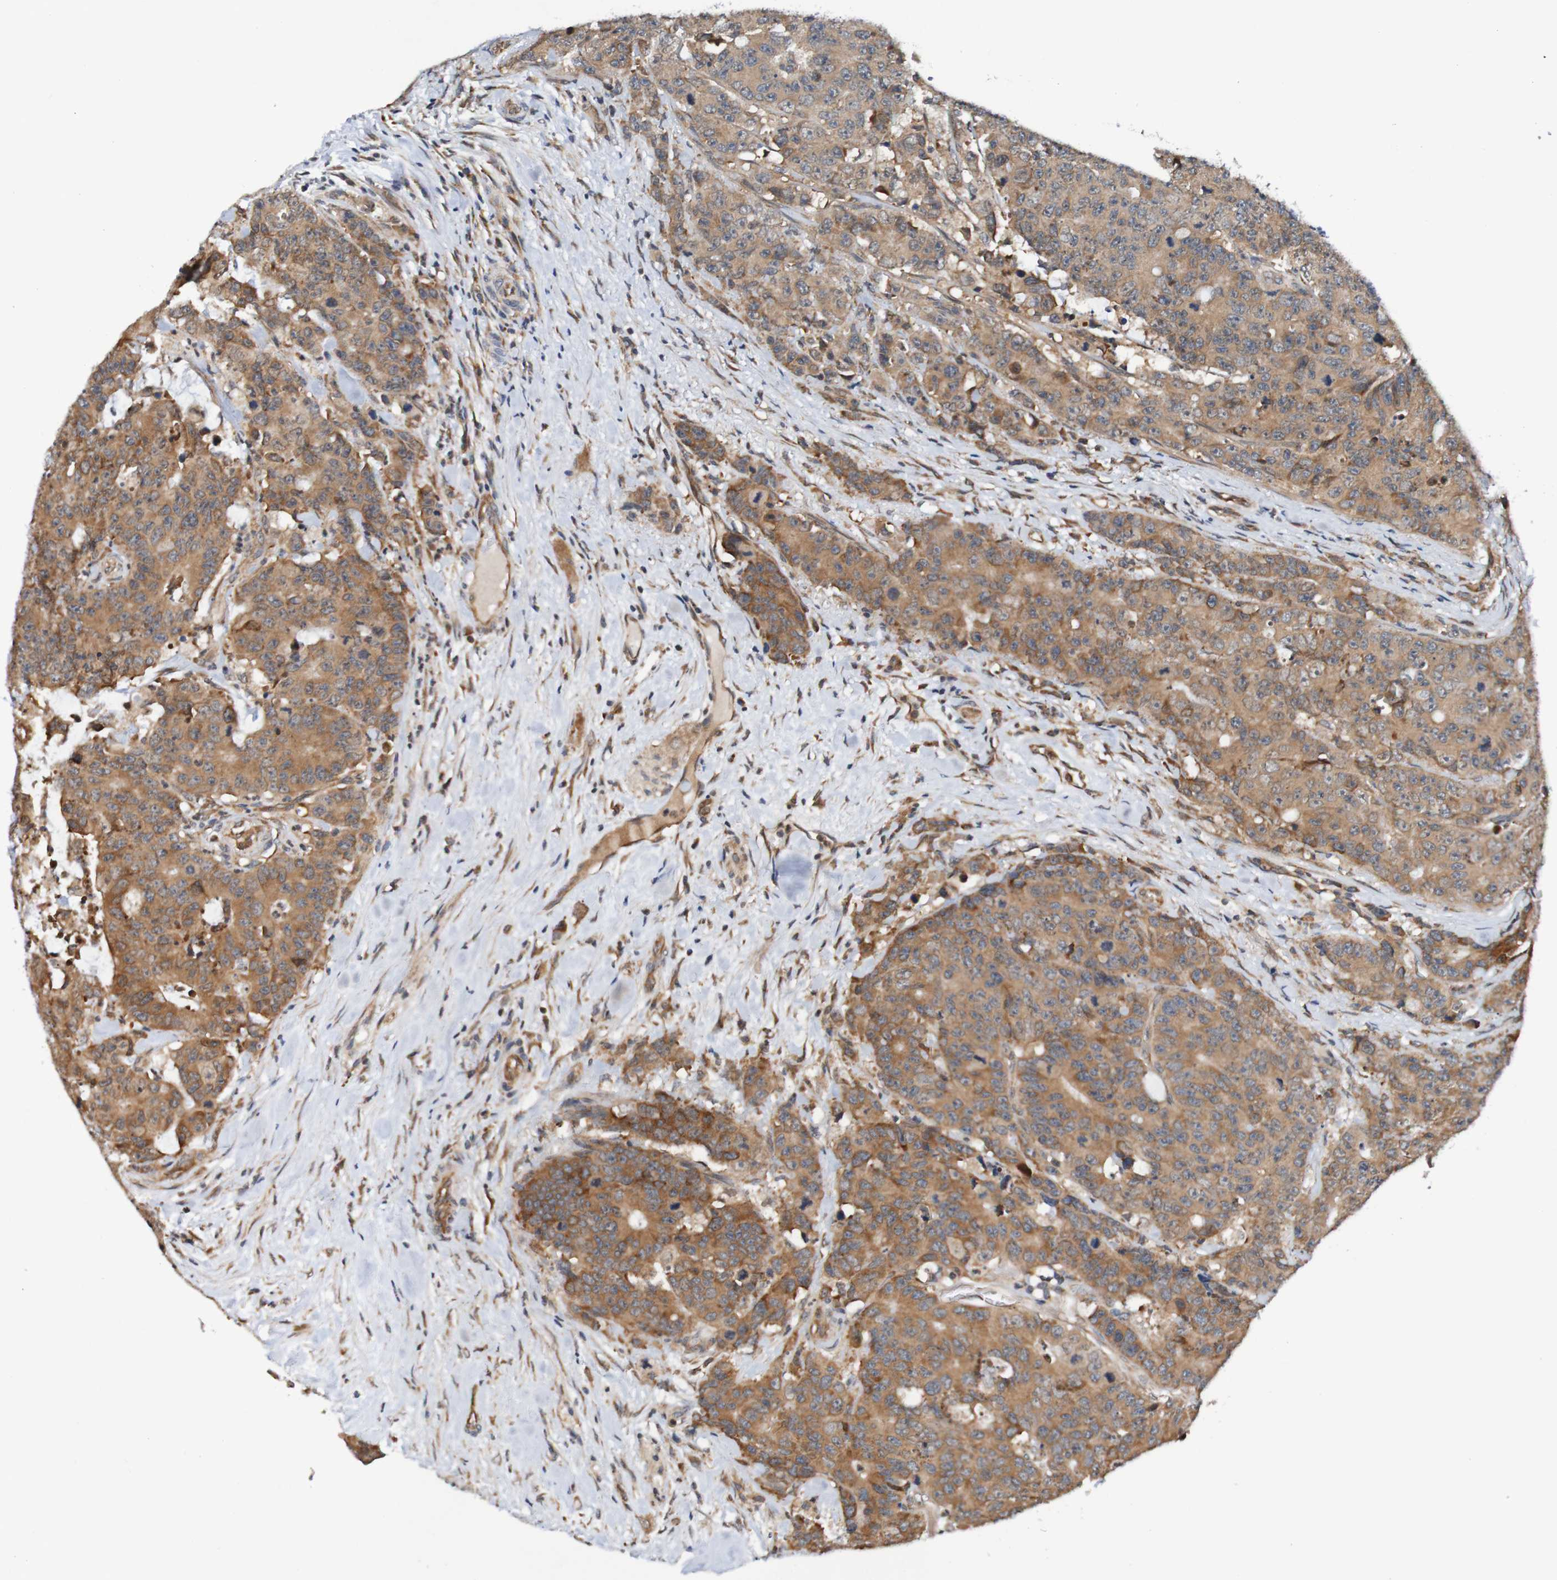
{"staining": {"intensity": "moderate", "quantity": ">75%", "location": "cytoplasmic/membranous"}, "tissue": "colorectal cancer", "cell_type": "Tumor cells", "image_type": "cancer", "snomed": [{"axis": "morphology", "description": "Adenocarcinoma, NOS"}, {"axis": "topography", "description": "Colon"}], "caption": "The micrograph exhibits a brown stain indicating the presence of a protein in the cytoplasmic/membranous of tumor cells in colorectal cancer (adenocarcinoma).", "gene": "AXIN1", "patient": {"sex": "female", "age": 86}}